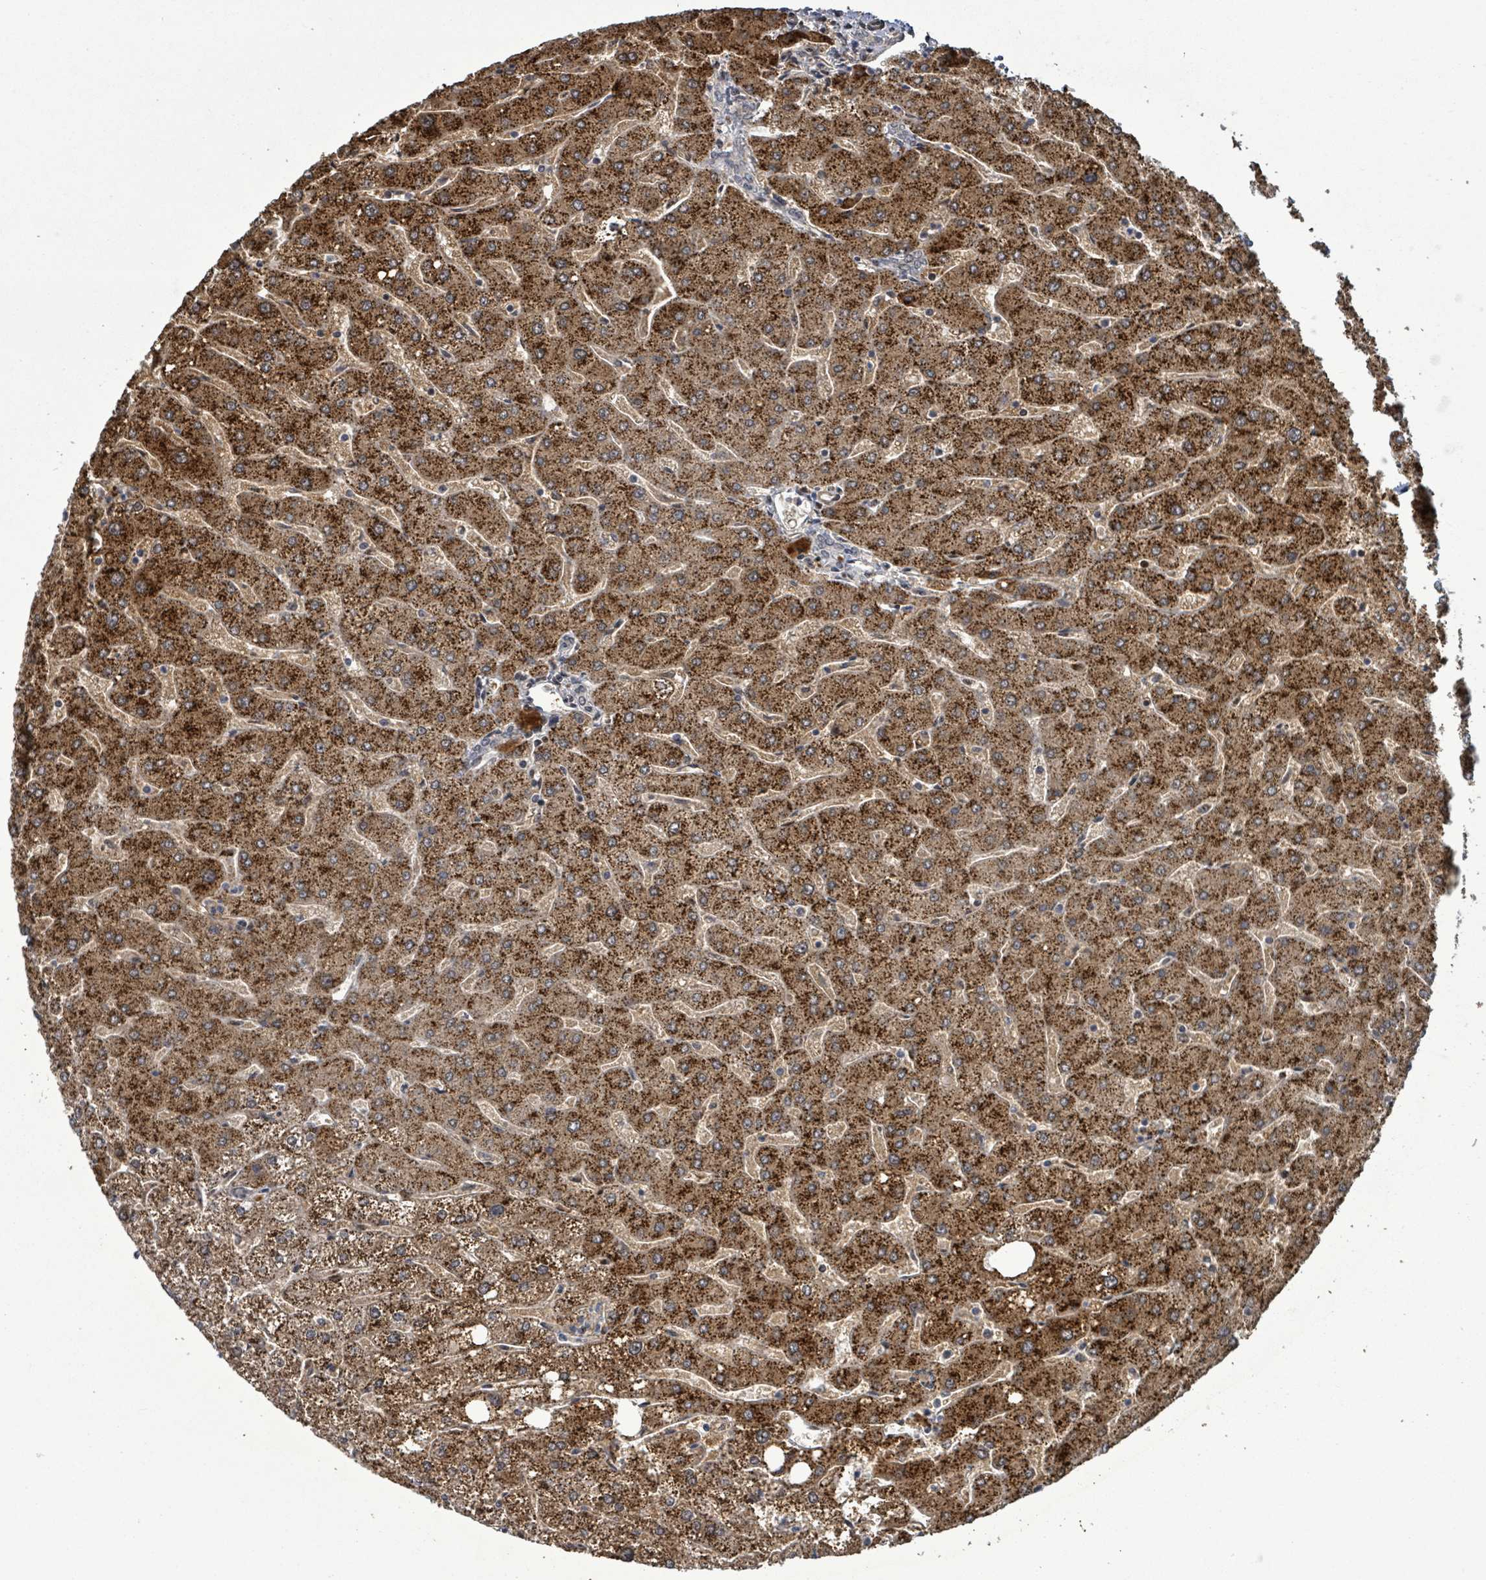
{"staining": {"intensity": "negative", "quantity": "none", "location": "none"}, "tissue": "liver", "cell_type": "Cholangiocytes", "image_type": "normal", "snomed": [{"axis": "morphology", "description": "Normal tissue, NOS"}, {"axis": "topography", "description": "Liver"}], "caption": "IHC image of normal liver: human liver stained with DAB demonstrates no significant protein staining in cholangiocytes. (Brightfield microscopy of DAB (3,3'-diaminobenzidine) immunohistochemistry (IHC) at high magnification).", "gene": "PATZ1", "patient": {"sex": "male", "age": 67}}